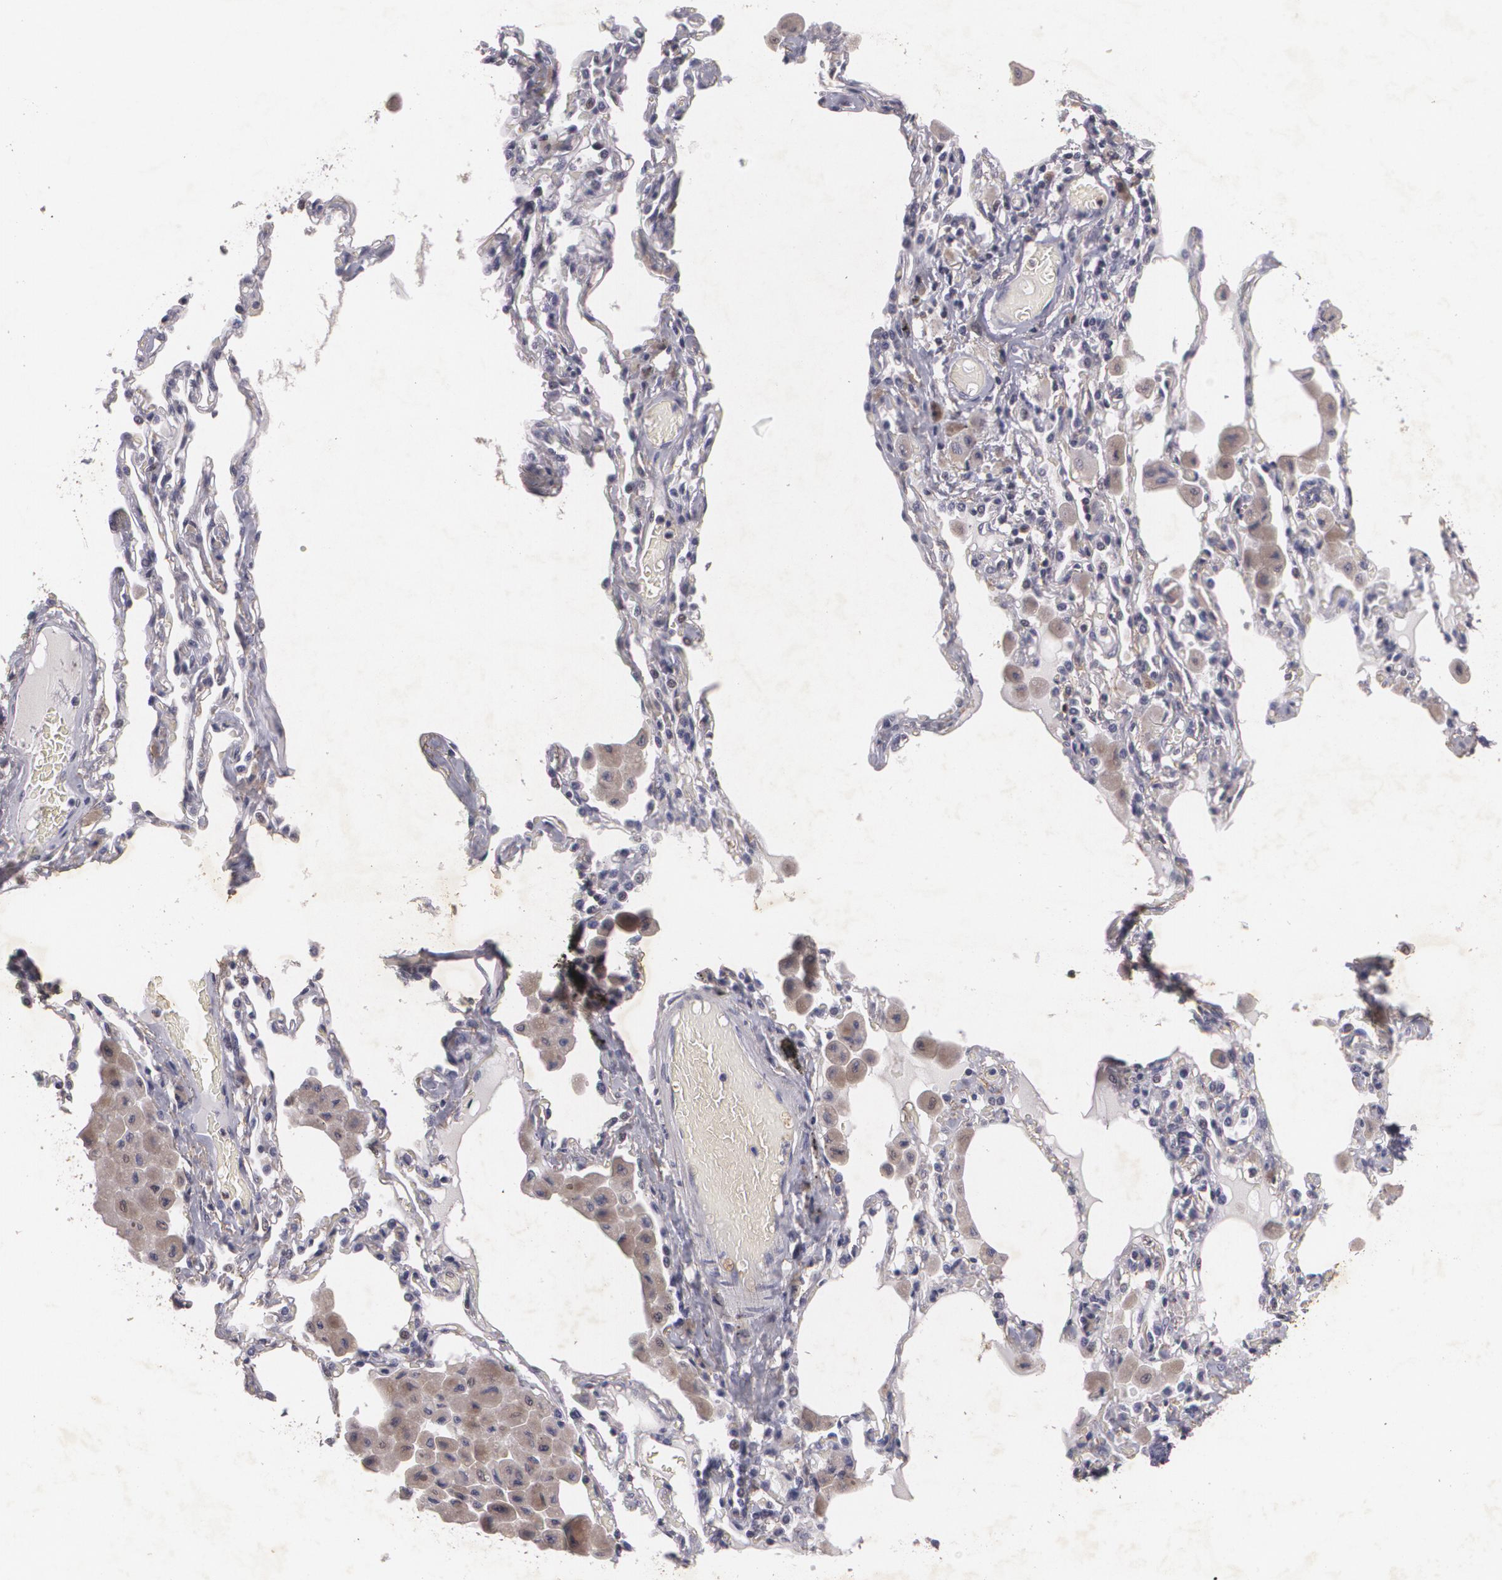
{"staining": {"intensity": "weak", "quantity": ">75%", "location": "cytoplasmic/membranous"}, "tissue": "bronchus", "cell_type": "Respiratory epithelial cells", "image_type": "normal", "snomed": [{"axis": "morphology", "description": "Normal tissue, NOS"}, {"axis": "morphology", "description": "Squamous cell carcinoma, NOS"}, {"axis": "topography", "description": "Bronchus"}, {"axis": "topography", "description": "Lung"}], "caption": "A histopathology image of human bronchus stained for a protein reveals weak cytoplasmic/membranous brown staining in respiratory epithelial cells. (brown staining indicates protein expression, while blue staining denotes nuclei).", "gene": "KCNA4", "patient": {"sex": "female", "age": 47}}